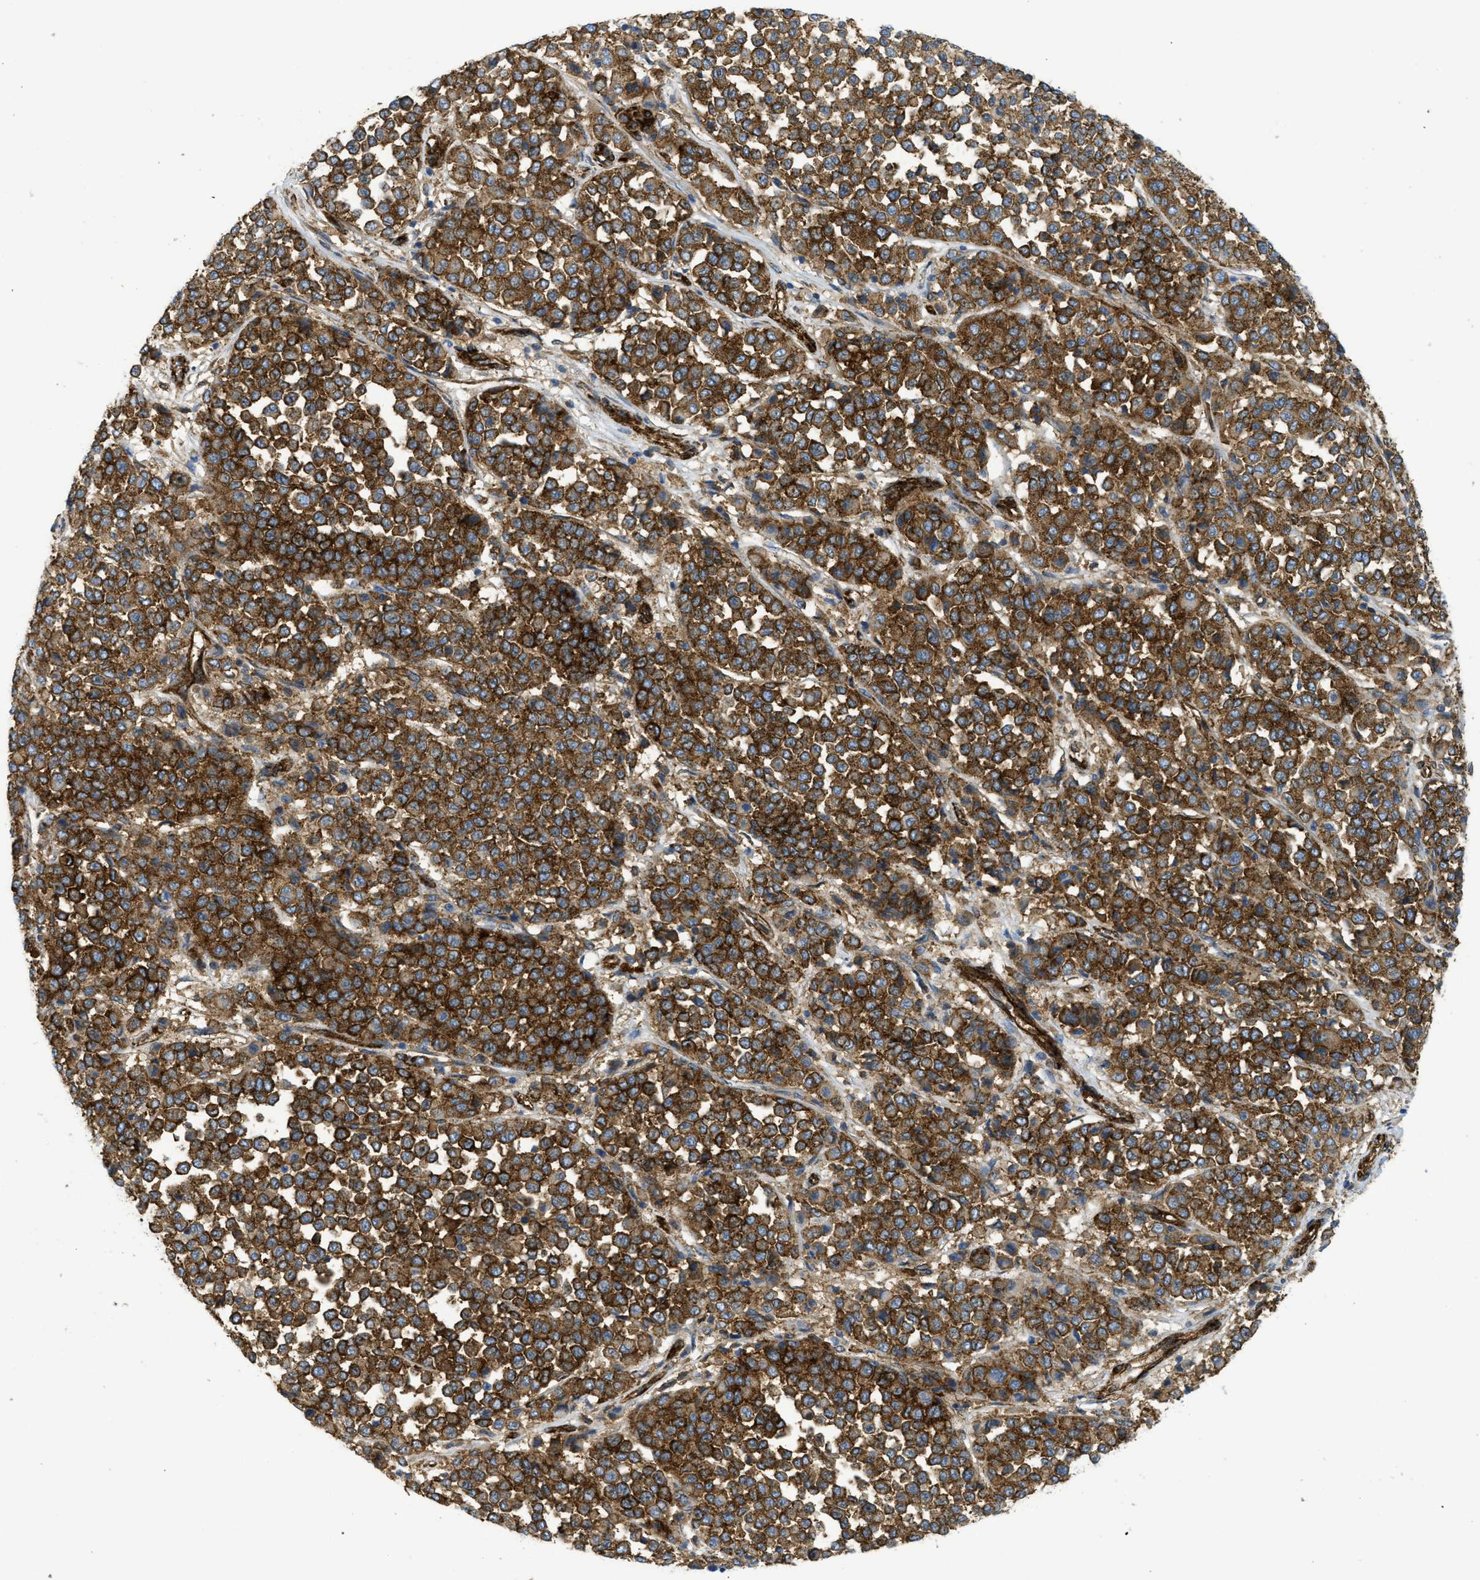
{"staining": {"intensity": "strong", "quantity": ">75%", "location": "cytoplasmic/membranous"}, "tissue": "melanoma", "cell_type": "Tumor cells", "image_type": "cancer", "snomed": [{"axis": "morphology", "description": "Malignant melanoma, Metastatic site"}, {"axis": "topography", "description": "Pancreas"}], "caption": "Melanoma stained with a protein marker shows strong staining in tumor cells.", "gene": "HIP1", "patient": {"sex": "female", "age": 30}}